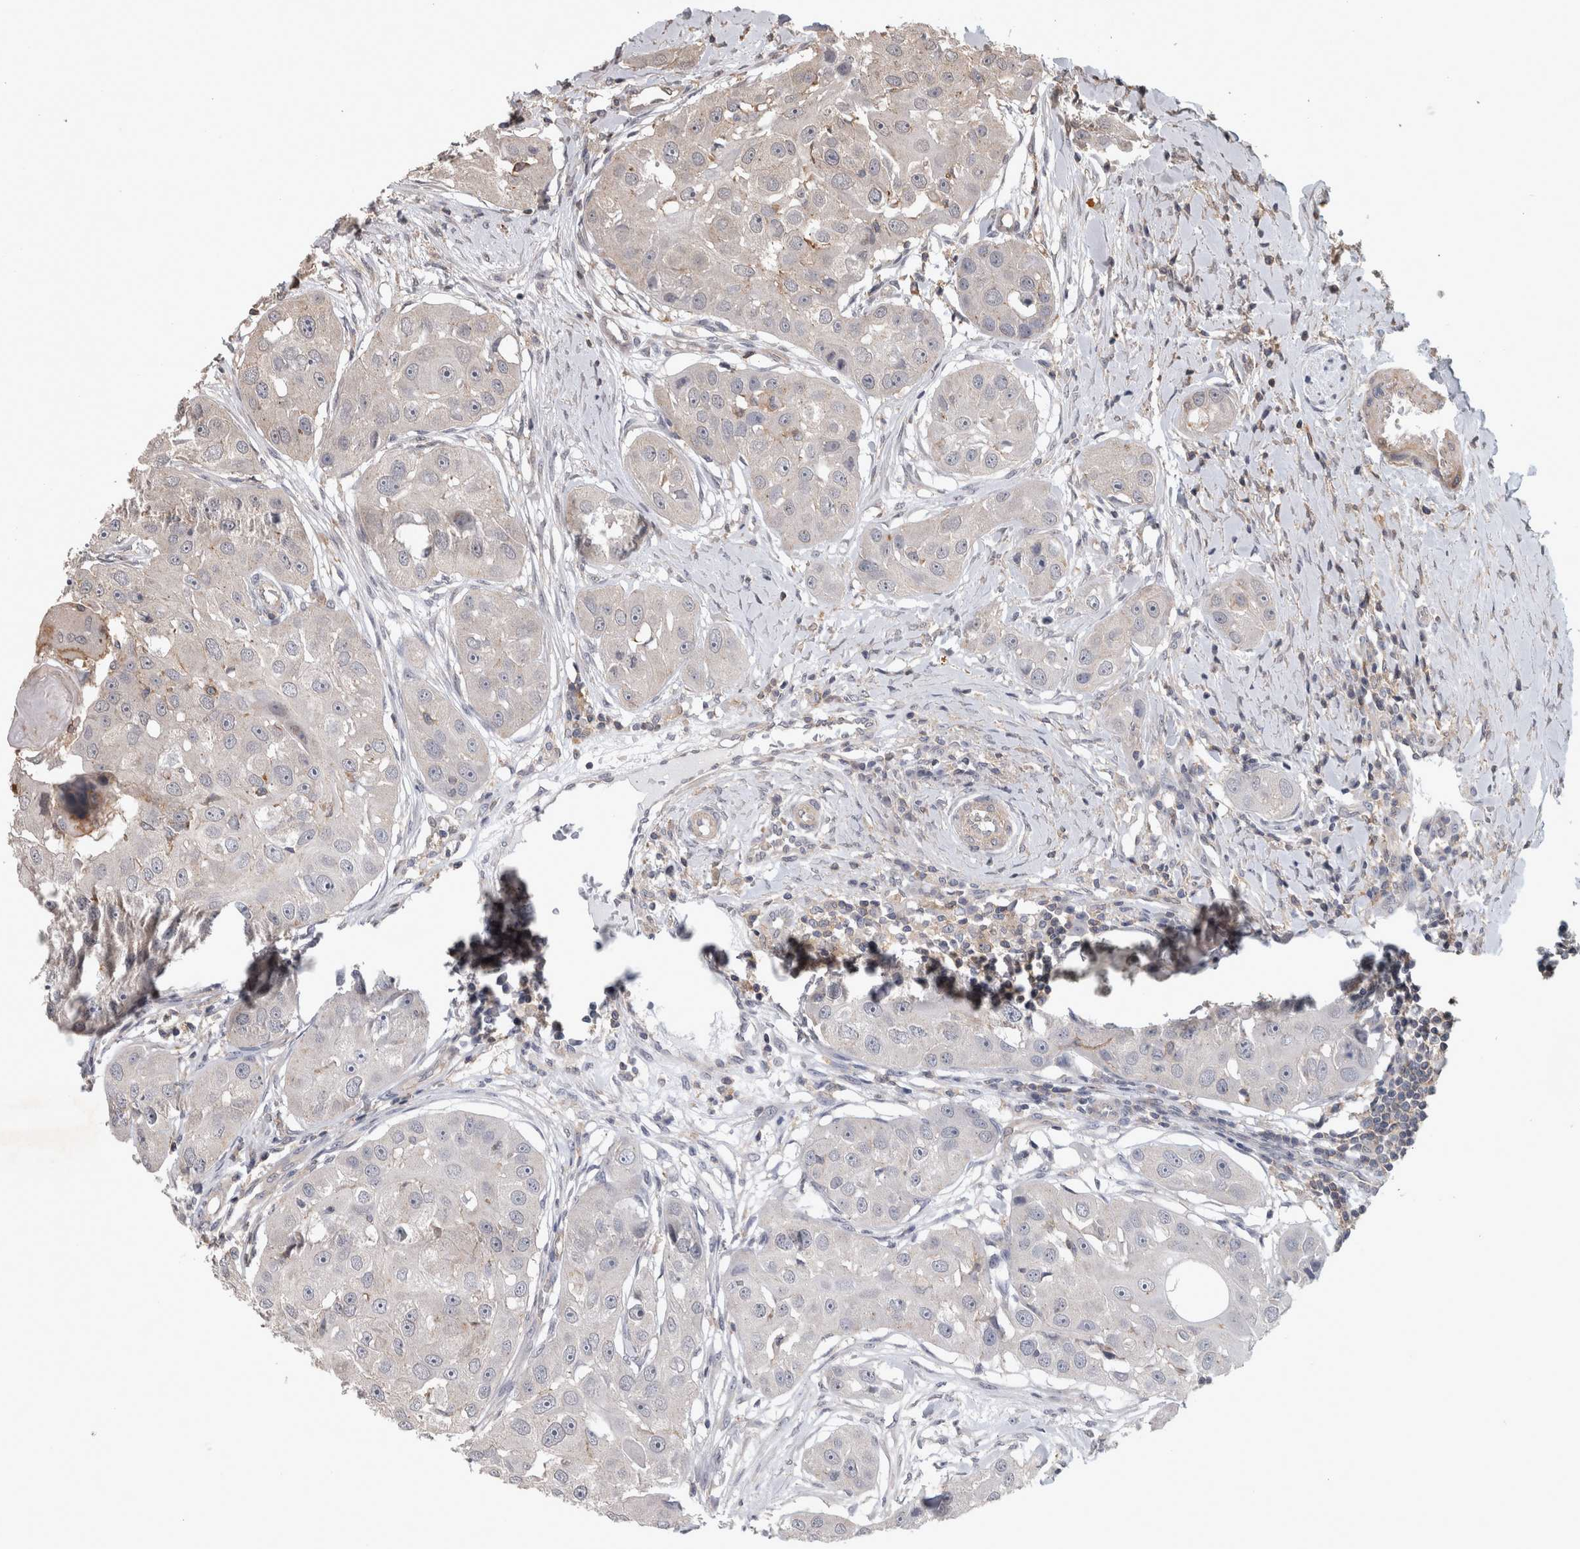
{"staining": {"intensity": "negative", "quantity": "none", "location": "none"}, "tissue": "head and neck cancer", "cell_type": "Tumor cells", "image_type": "cancer", "snomed": [{"axis": "morphology", "description": "Normal tissue, NOS"}, {"axis": "morphology", "description": "Squamous cell carcinoma, NOS"}, {"axis": "topography", "description": "Skeletal muscle"}, {"axis": "topography", "description": "Head-Neck"}], "caption": "High power microscopy micrograph of an immunohistochemistry histopathology image of head and neck cancer (squamous cell carcinoma), revealing no significant positivity in tumor cells.", "gene": "SPATA48", "patient": {"sex": "male", "age": 51}}